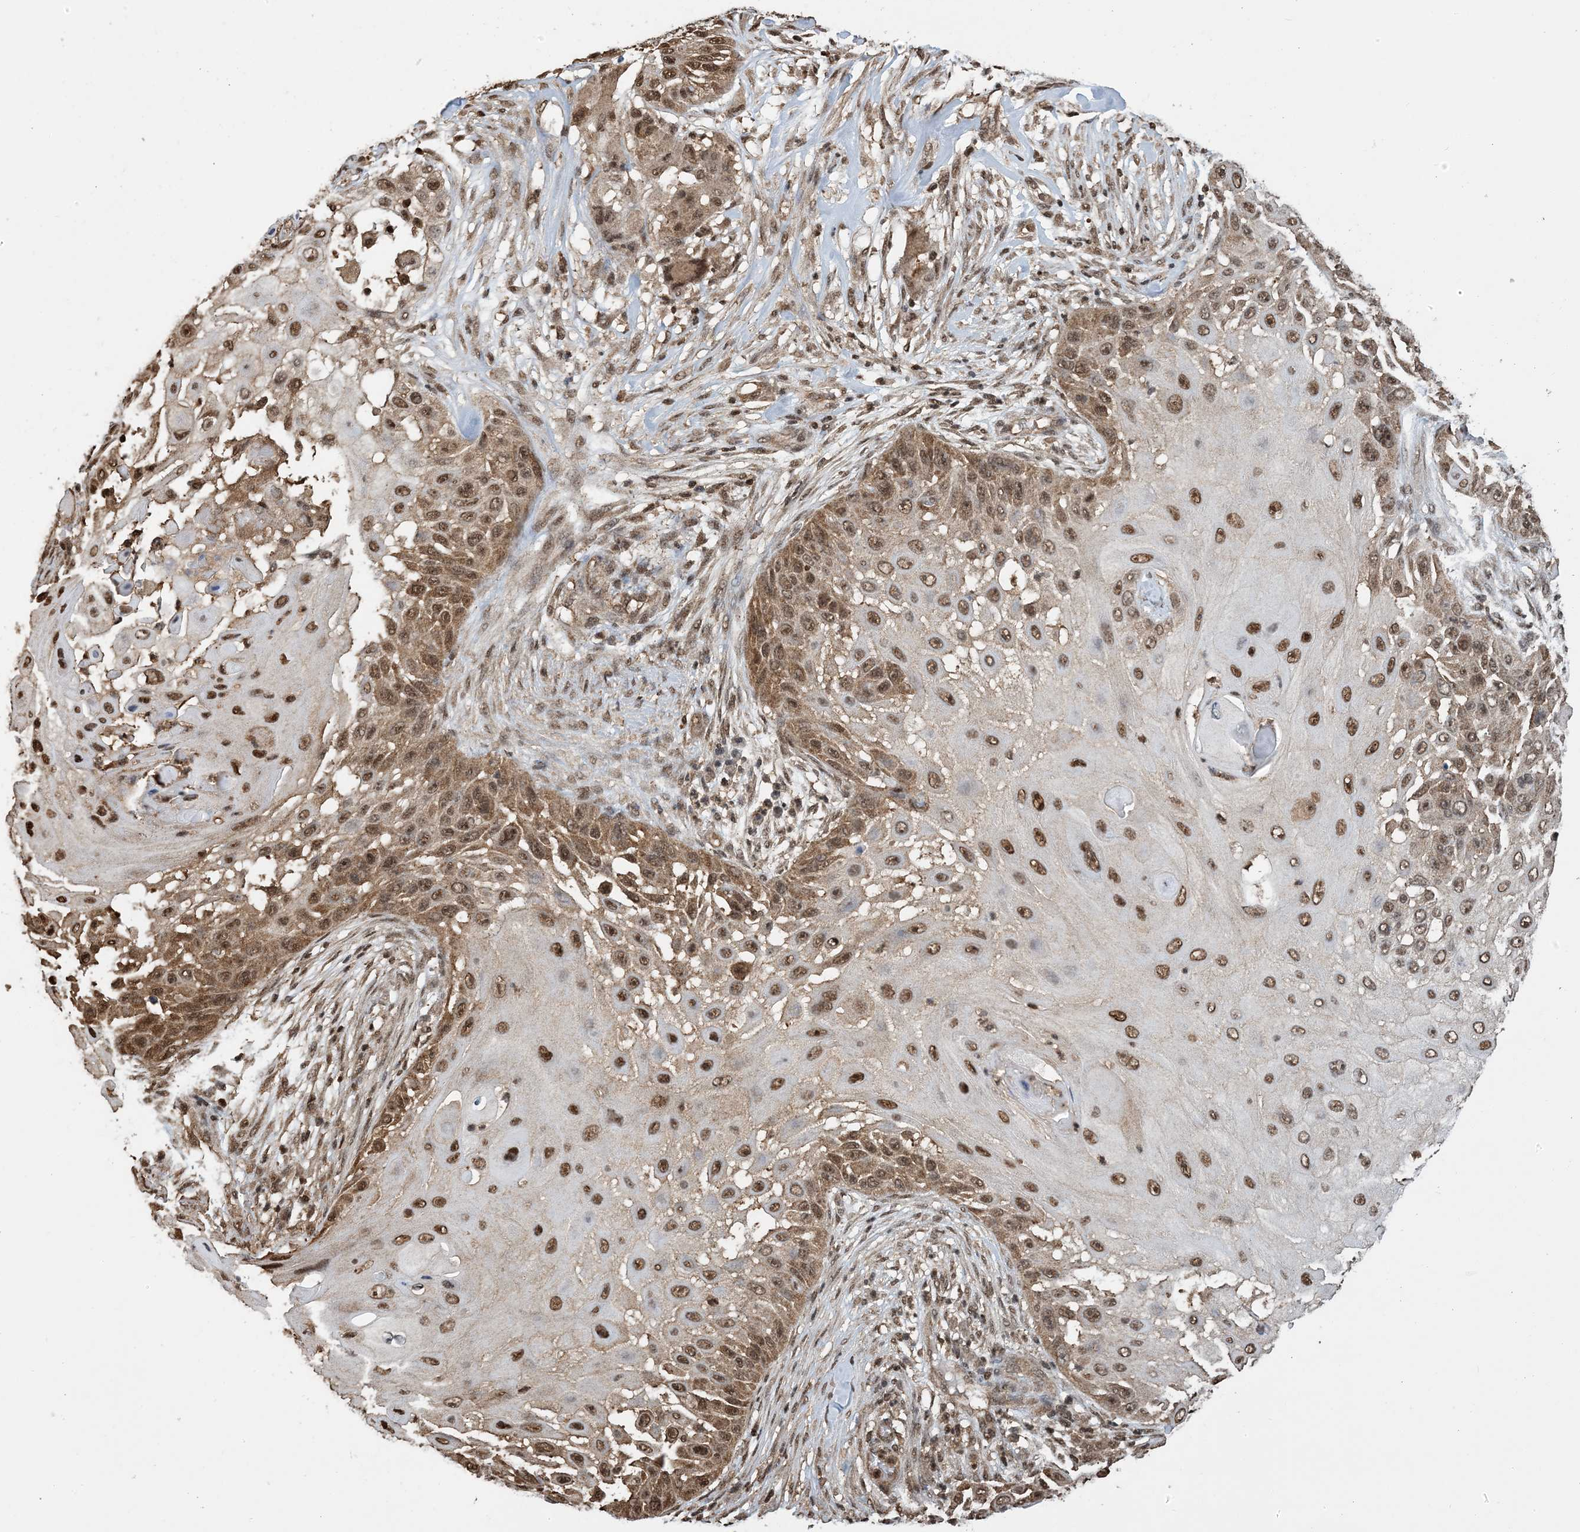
{"staining": {"intensity": "moderate", "quantity": ">75%", "location": "cytoplasmic/membranous,nuclear"}, "tissue": "skin cancer", "cell_type": "Tumor cells", "image_type": "cancer", "snomed": [{"axis": "morphology", "description": "Squamous cell carcinoma, NOS"}, {"axis": "topography", "description": "Skin"}], "caption": "IHC photomicrograph of human skin squamous cell carcinoma stained for a protein (brown), which demonstrates medium levels of moderate cytoplasmic/membranous and nuclear staining in approximately >75% of tumor cells.", "gene": "HSPA1A", "patient": {"sex": "female", "age": 44}}